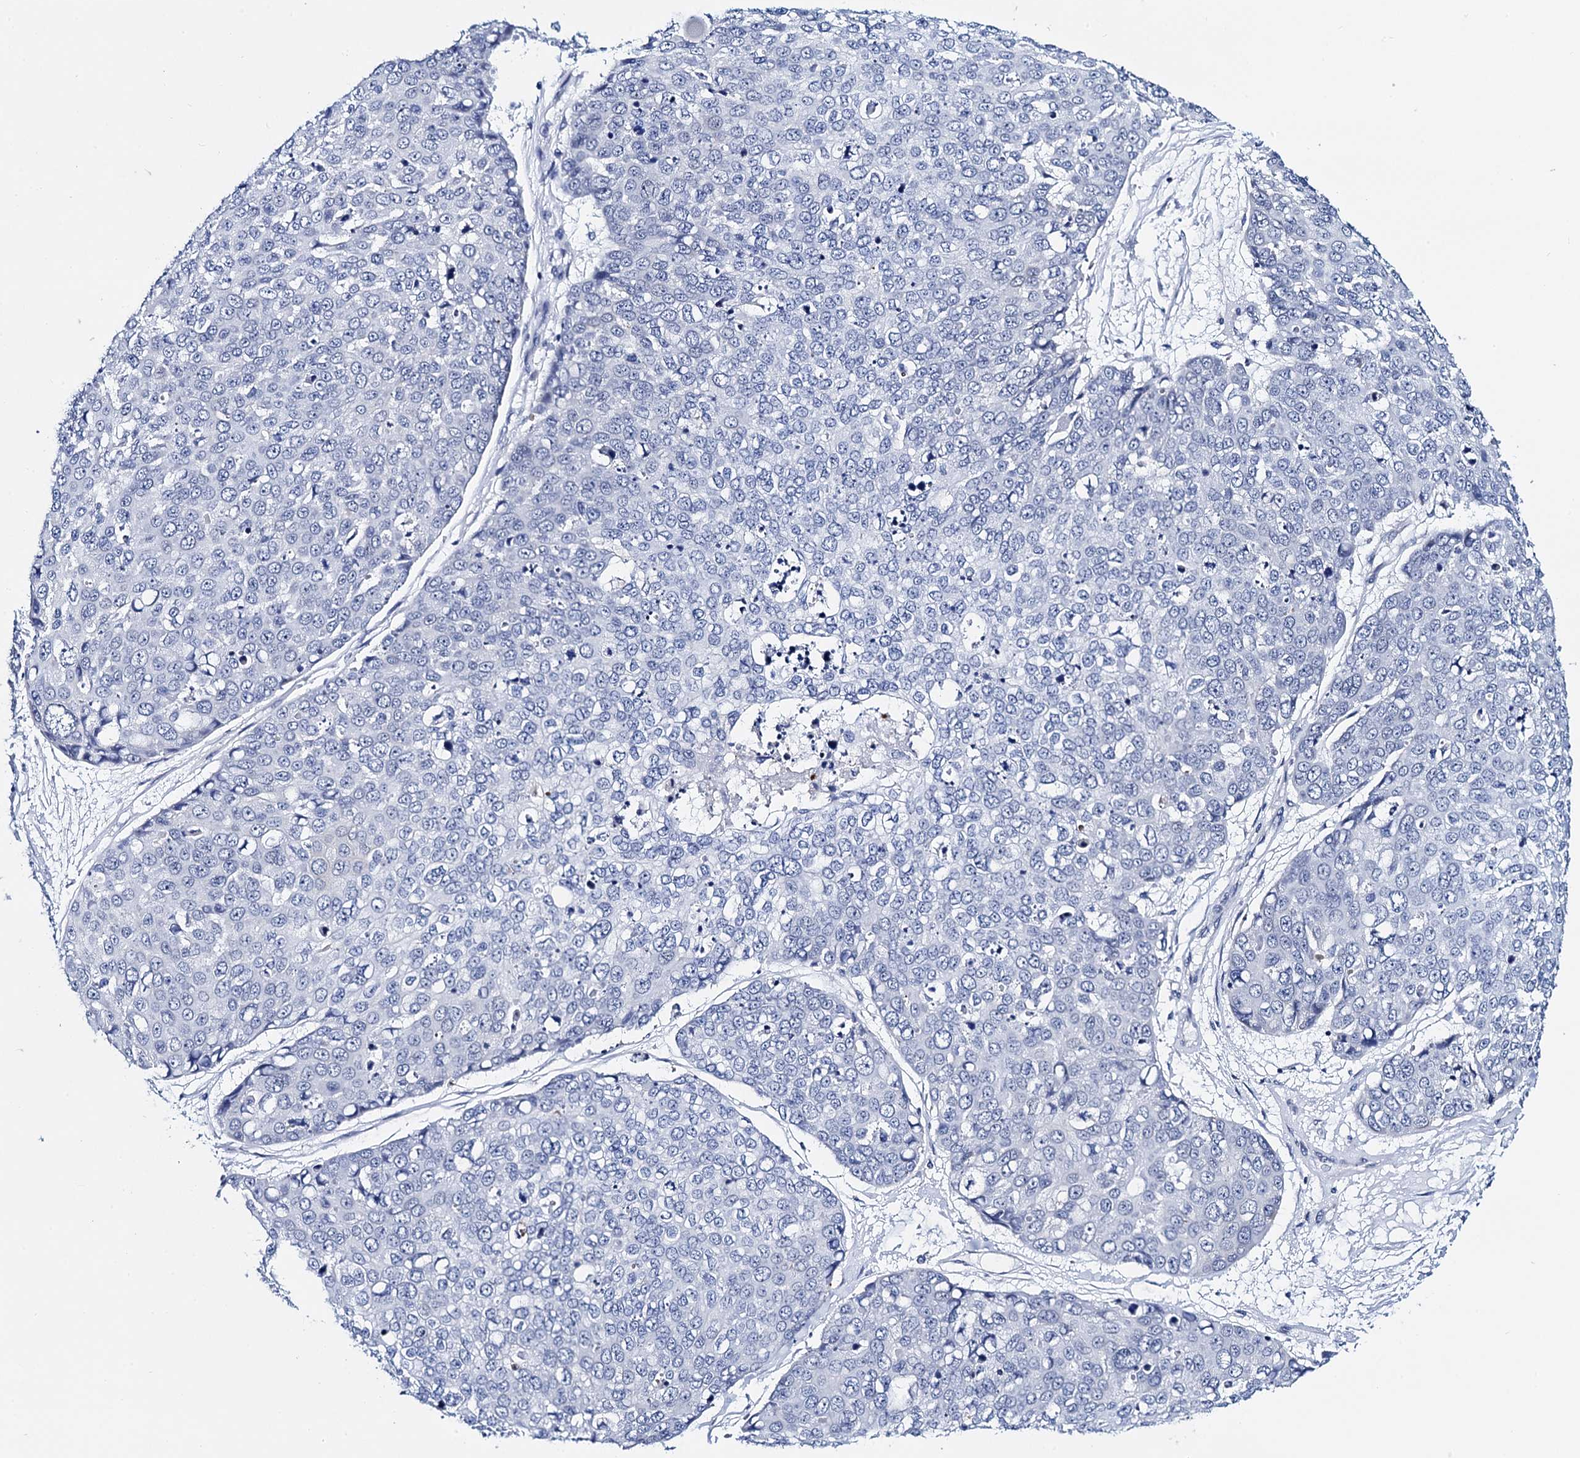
{"staining": {"intensity": "negative", "quantity": "none", "location": "none"}, "tissue": "skin cancer", "cell_type": "Tumor cells", "image_type": "cancer", "snomed": [{"axis": "morphology", "description": "Squamous cell carcinoma, NOS"}, {"axis": "topography", "description": "Skin"}], "caption": "DAB immunohistochemical staining of skin cancer demonstrates no significant staining in tumor cells.", "gene": "C16orf87", "patient": {"sex": "female", "age": 44}}